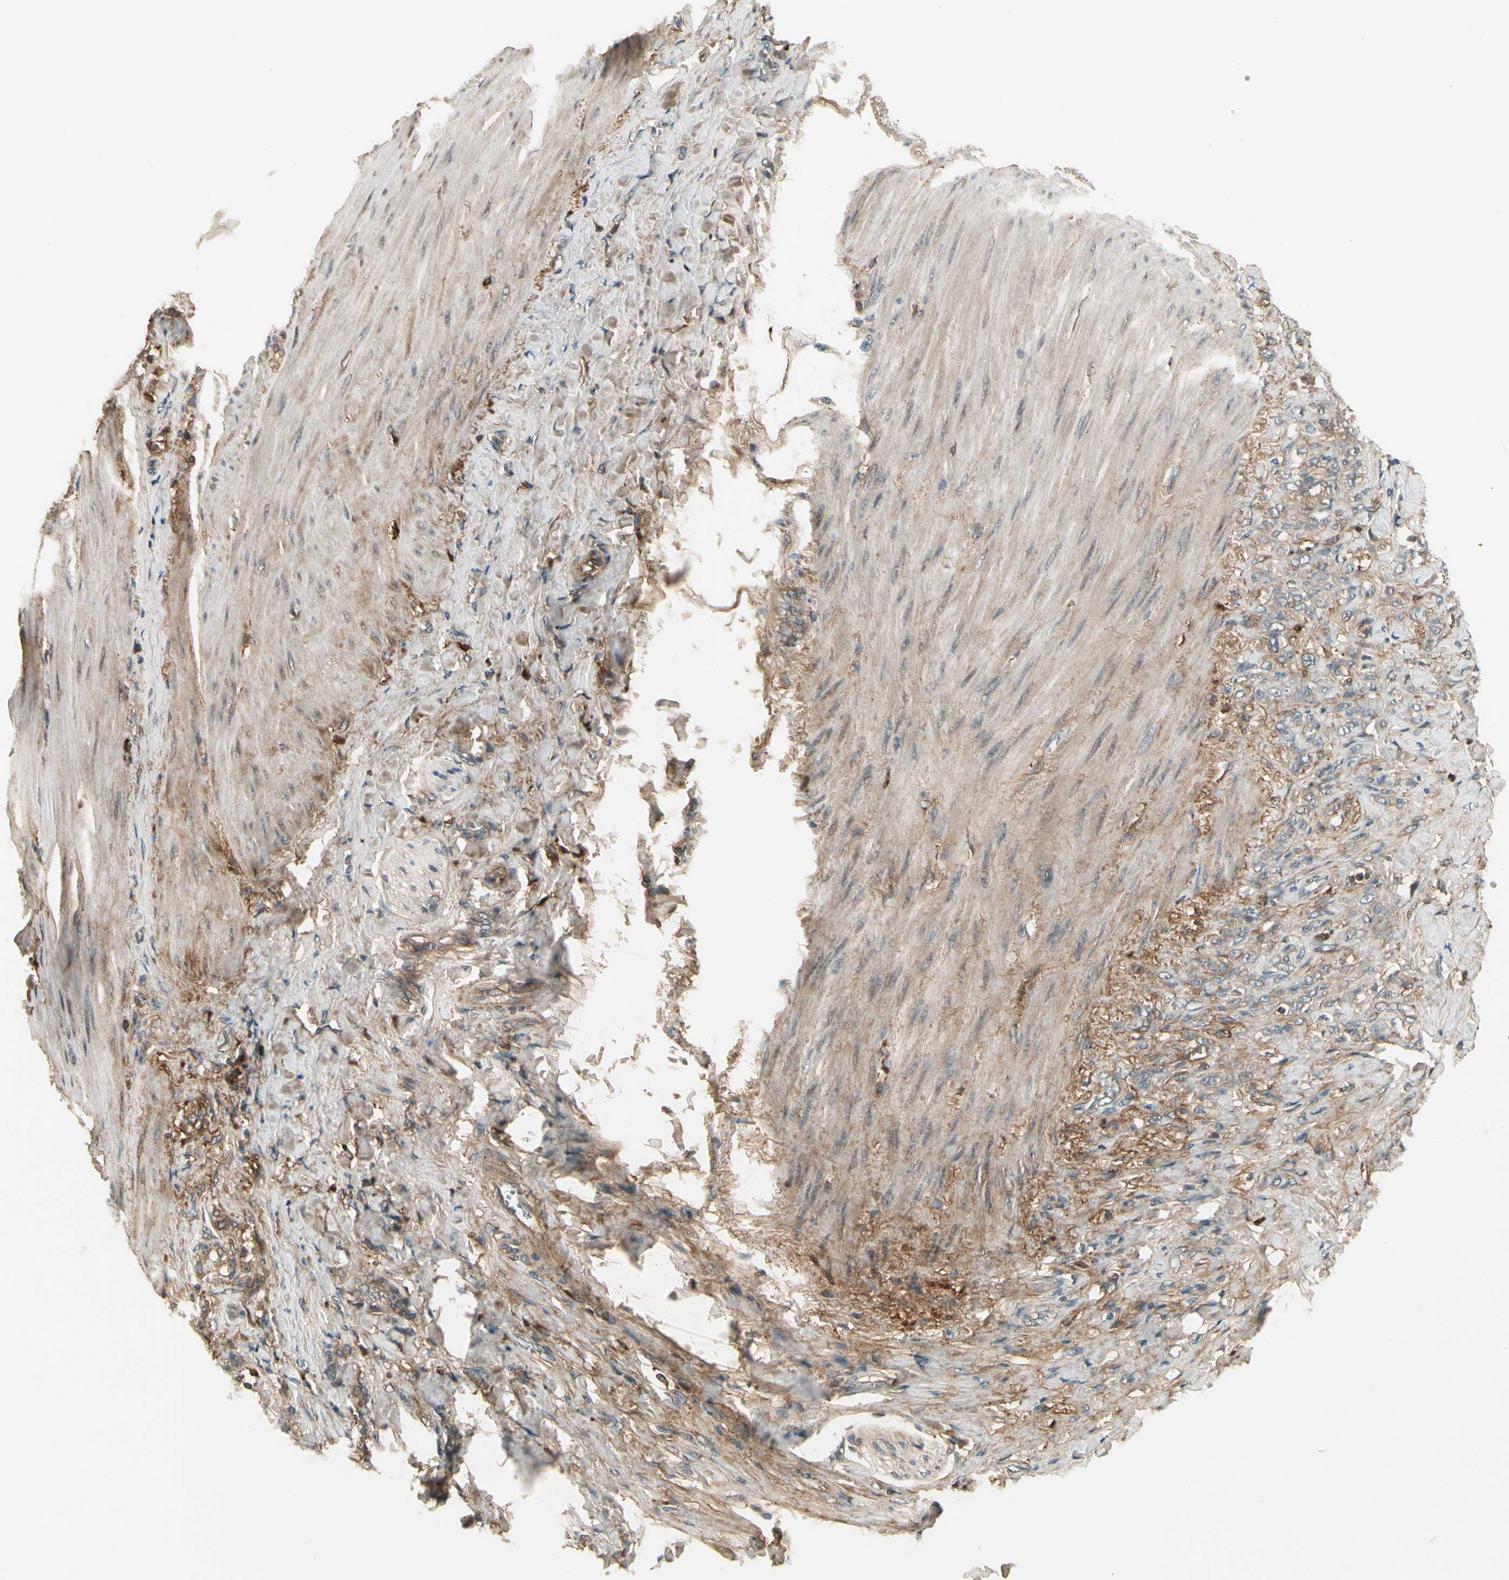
{"staining": {"intensity": "moderate", "quantity": ">75%", "location": "cytoplasmic/membranous"}, "tissue": "stomach cancer", "cell_type": "Tumor cells", "image_type": "cancer", "snomed": [{"axis": "morphology", "description": "Adenocarcinoma, NOS"}, {"axis": "topography", "description": "Stomach"}], "caption": "This is an image of IHC staining of stomach adenocarcinoma, which shows moderate expression in the cytoplasmic/membranous of tumor cells.", "gene": "EPHB3", "patient": {"sex": "male", "age": 82}}